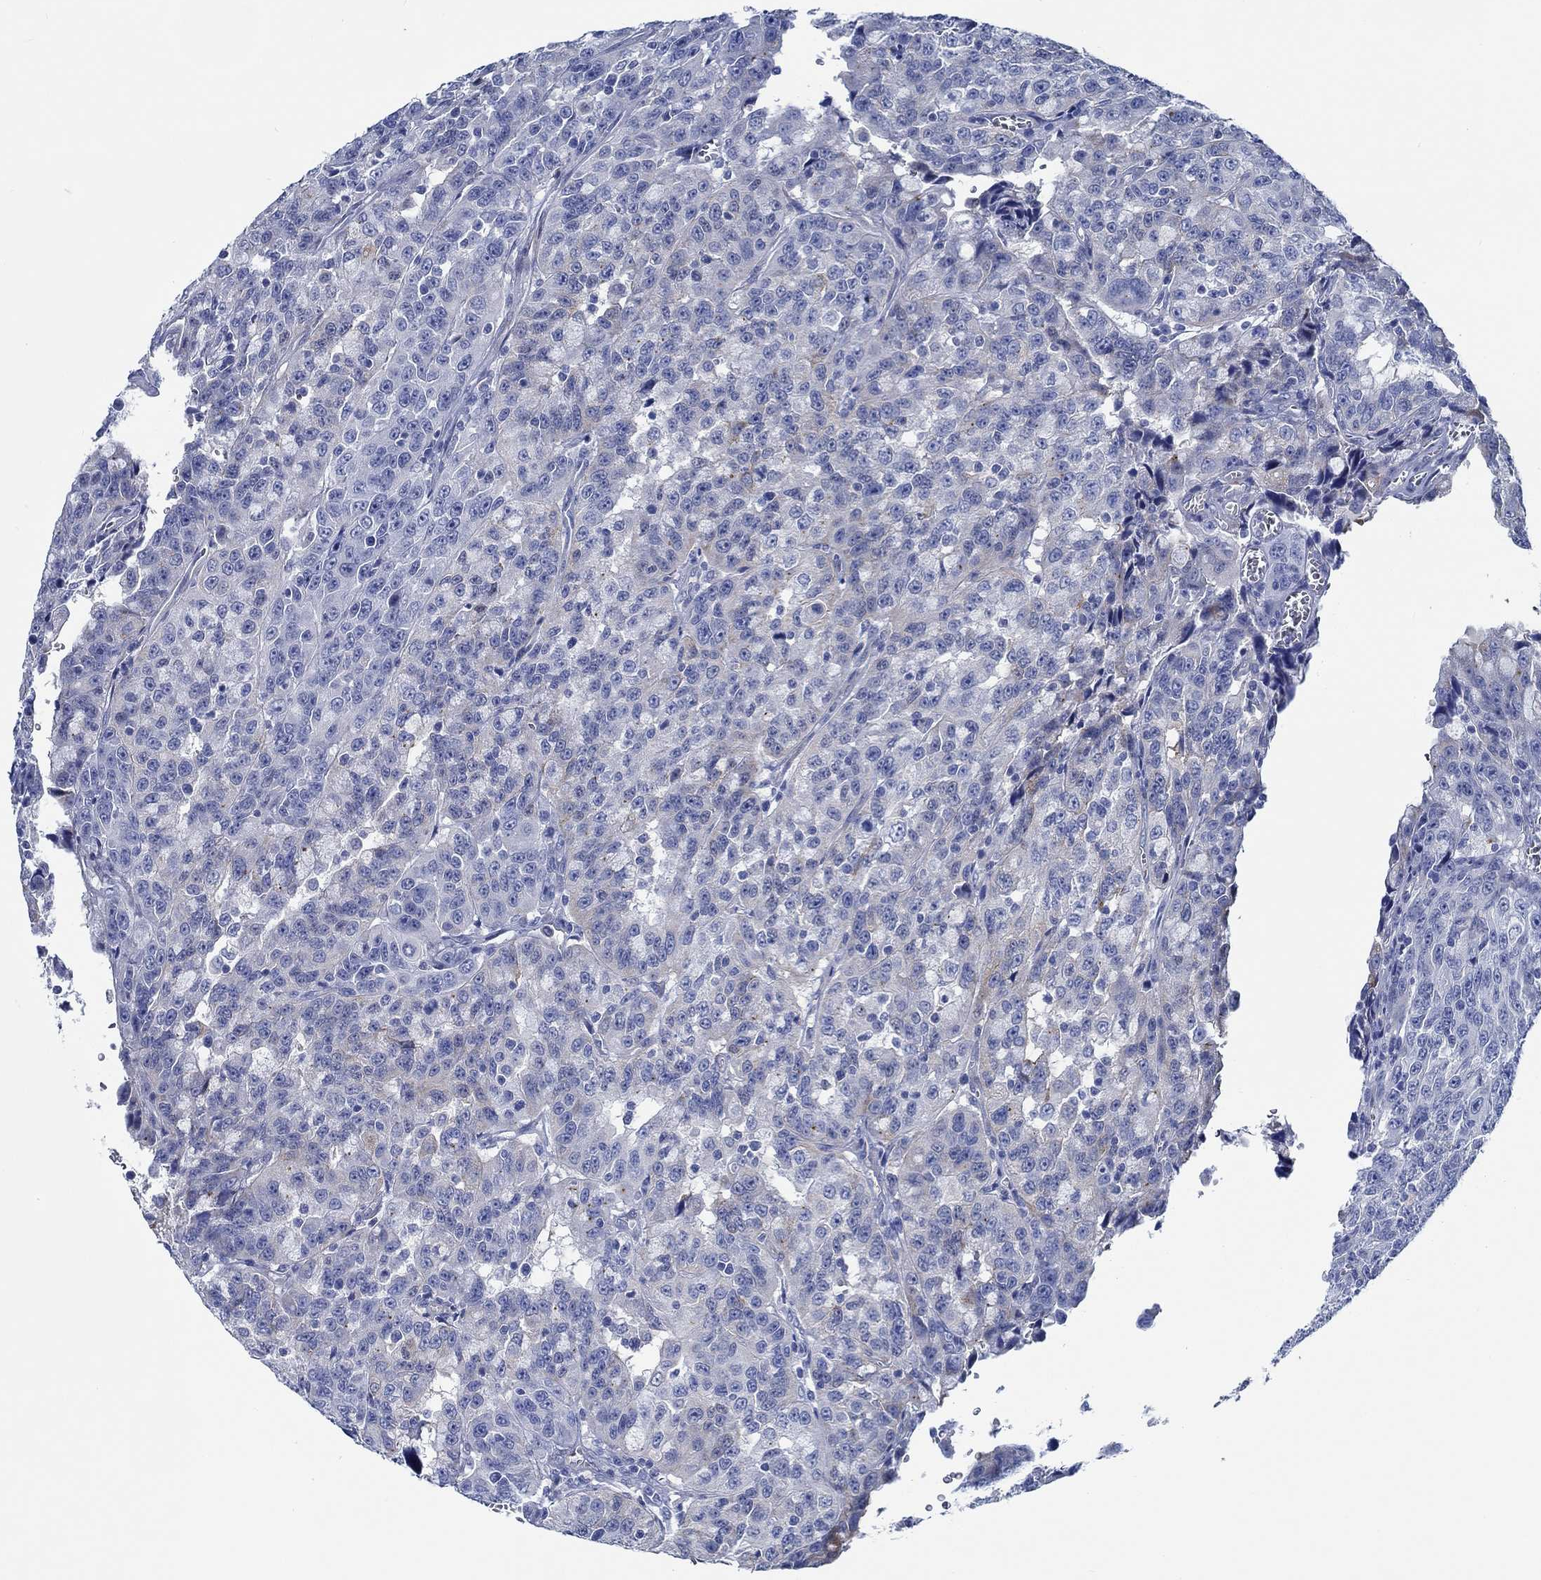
{"staining": {"intensity": "negative", "quantity": "none", "location": "none"}, "tissue": "urothelial cancer", "cell_type": "Tumor cells", "image_type": "cancer", "snomed": [{"axis": "morphology", "description": "Urothelial carcinoma, NOS"}, {"axis": "morphology", "description": "Urothelial carcinoma, High grade"}, {"axis": "topography", "description": "Urinary bladder"}], "caption": "A high-resolution photomicrograph shows IHC staining of urothelial cancer, which reveals no significant expression in tumor cells.", "gene": "SVEP1", "patient": {"sex": "female", "age": 73}}